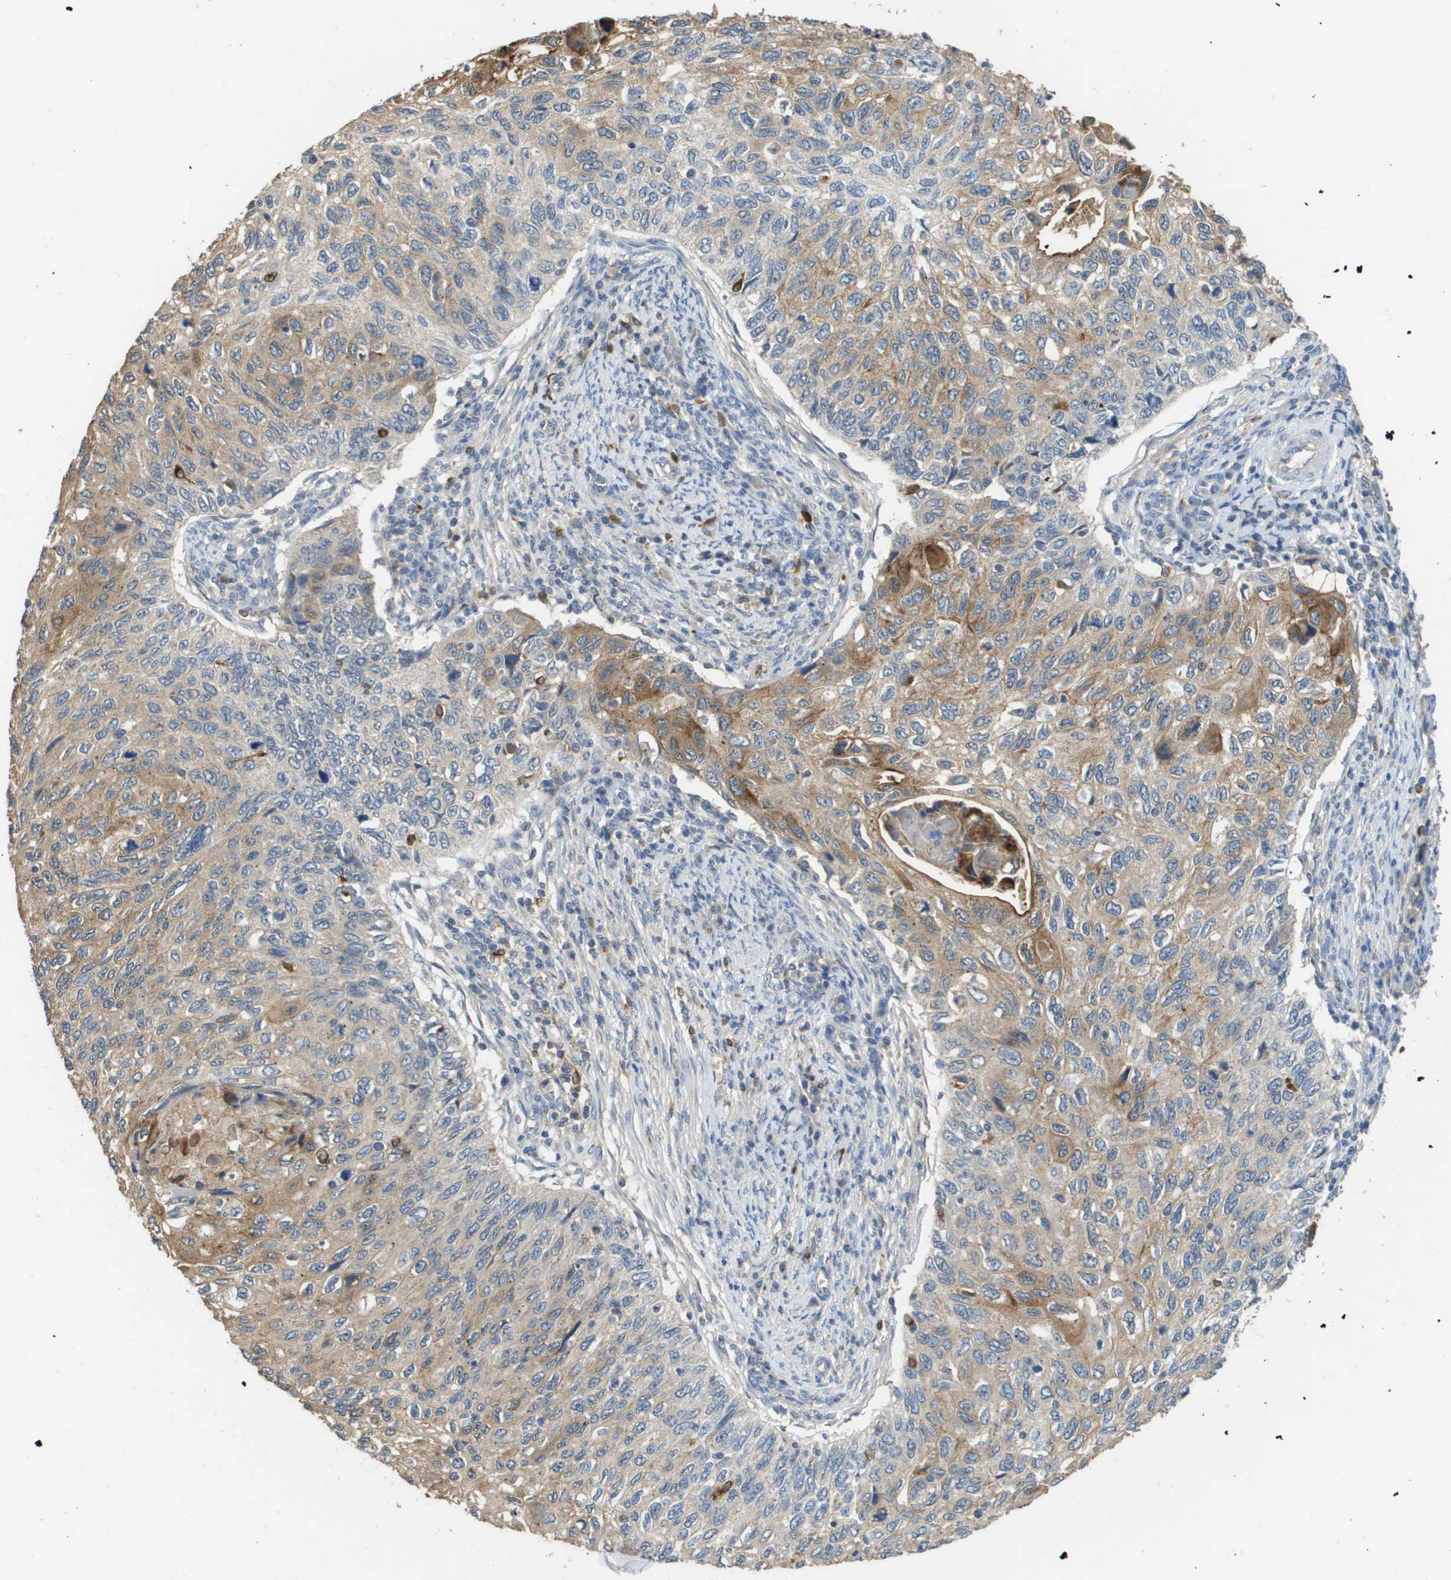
{"staining": {"intensity": "moderate", "quantity": "<25%", "location": "cytoplasmic/membranous"}, "tissue": "cervical cancer", "cell_type": "Tumor cells", "image_type": "cancer", "snomed": [{"axis": "morphology", "description": "Squamous cell carcinoma, NOS"}, {"axis": "topography", "description": "Cervix"}], "caption": "Immunohistochemistry staining of squamous cell carcinoma (cervical), which displays low levels of moderate cytoplasmic/membranous staining in approximately <25% of tumor cells indicating moderate cytoplasmic/membranous protein expression. The staining was performed using DAB (brown) for protein detection and nuclei were counterstained in hematoxylin (blue).", "gene": "RAB27B", "patient": {"sex": "female", "age": 70}}